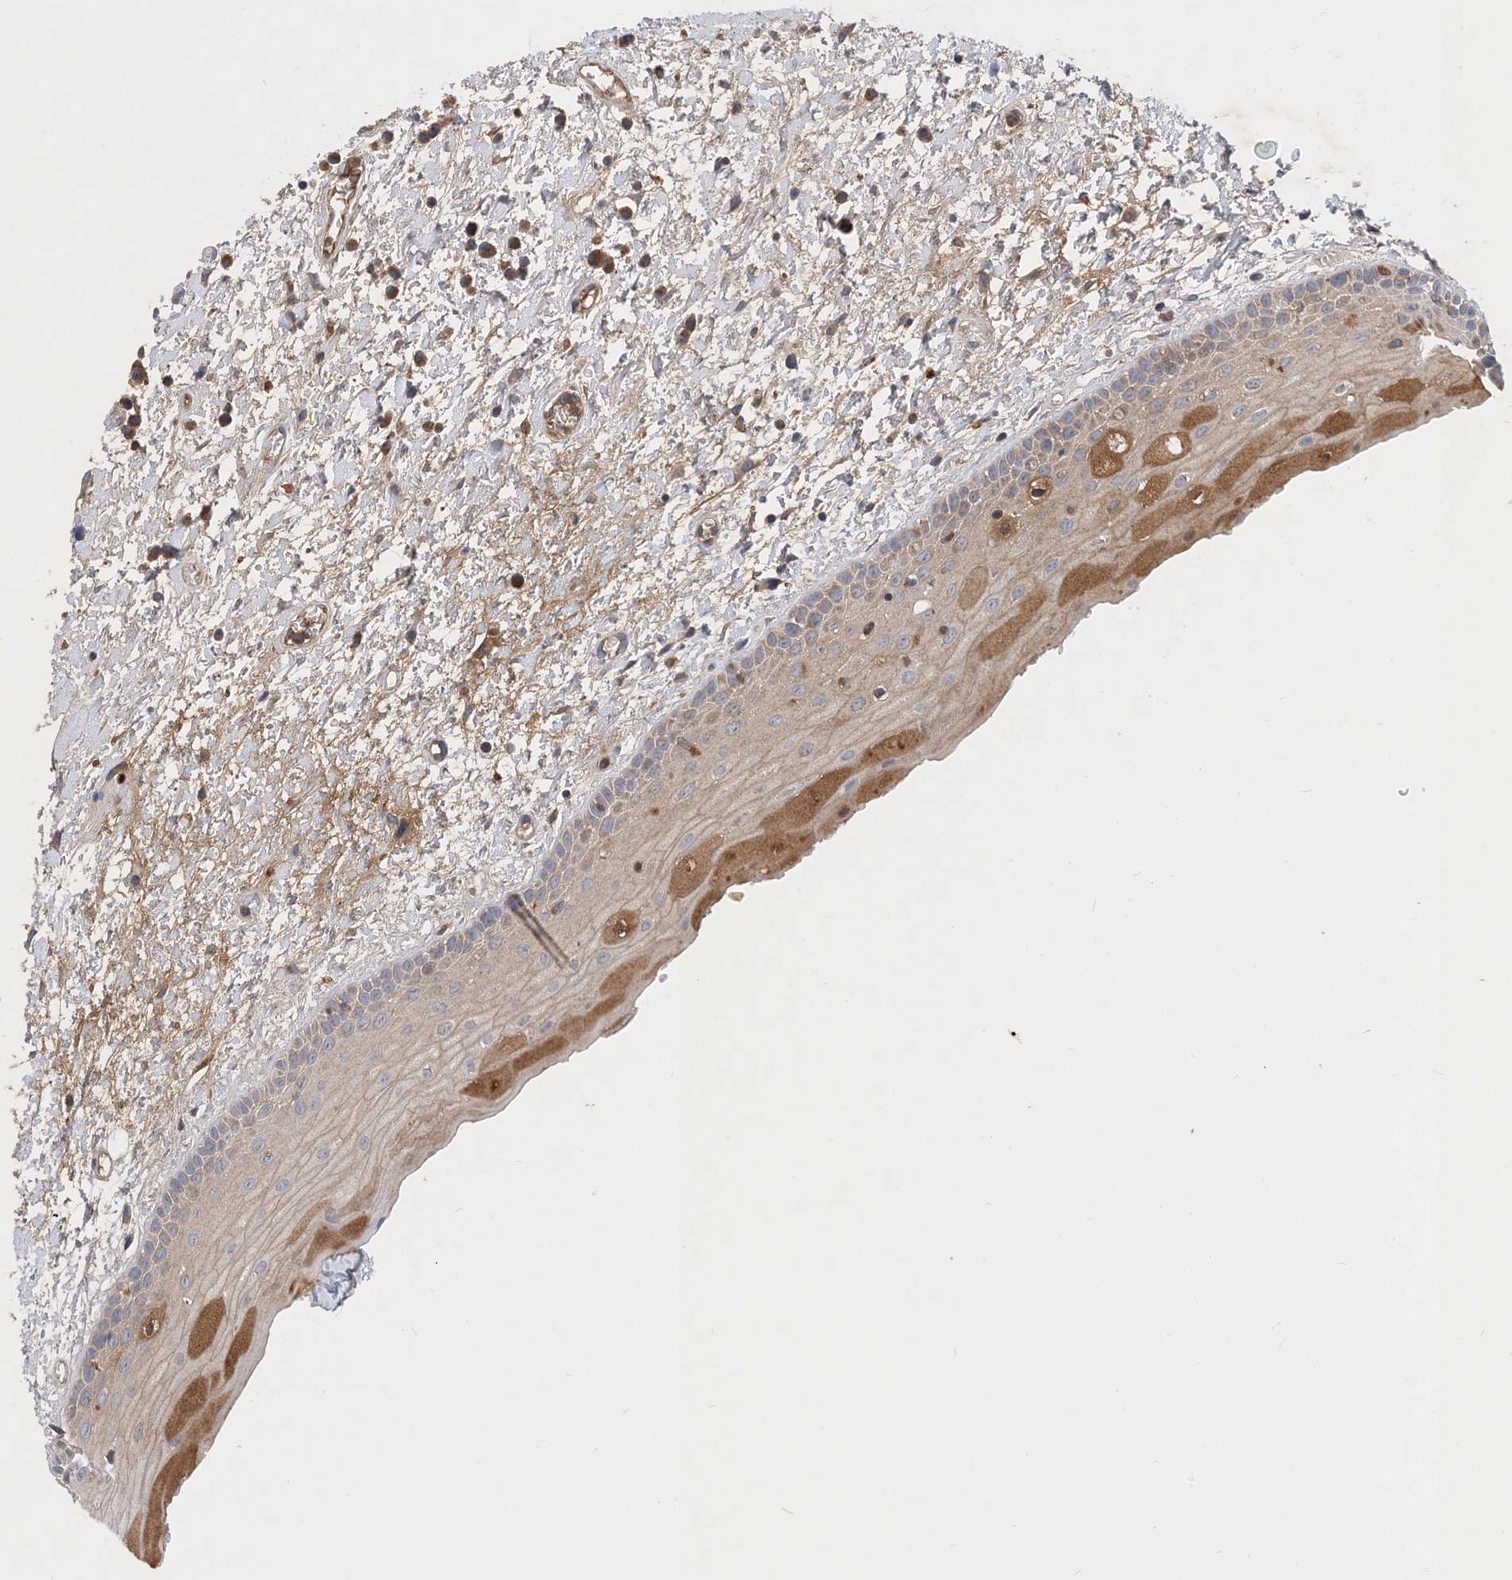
{"staining": {"intensity": "moderate", "quantity": "<25%", "location": "cytoplasmic/membranous"}, "tissue": "oral mucosa", "cell_type": "Squamous epithelial cells", "image_type": "normal", "snomed": [{"axis": "morphology", "description": "Normal tissue, NOS"}, {"axis": "topography", "description": "Oral tissue"}], "caption": "Oral mucosa stained for a protein (brown) demonstrates moderate cytoplasmic/membranous positive positivity in approximately <25% of squamous epithelial cells.", "gene": "STK19", "patient": {"sex": "female", "age": 76}}